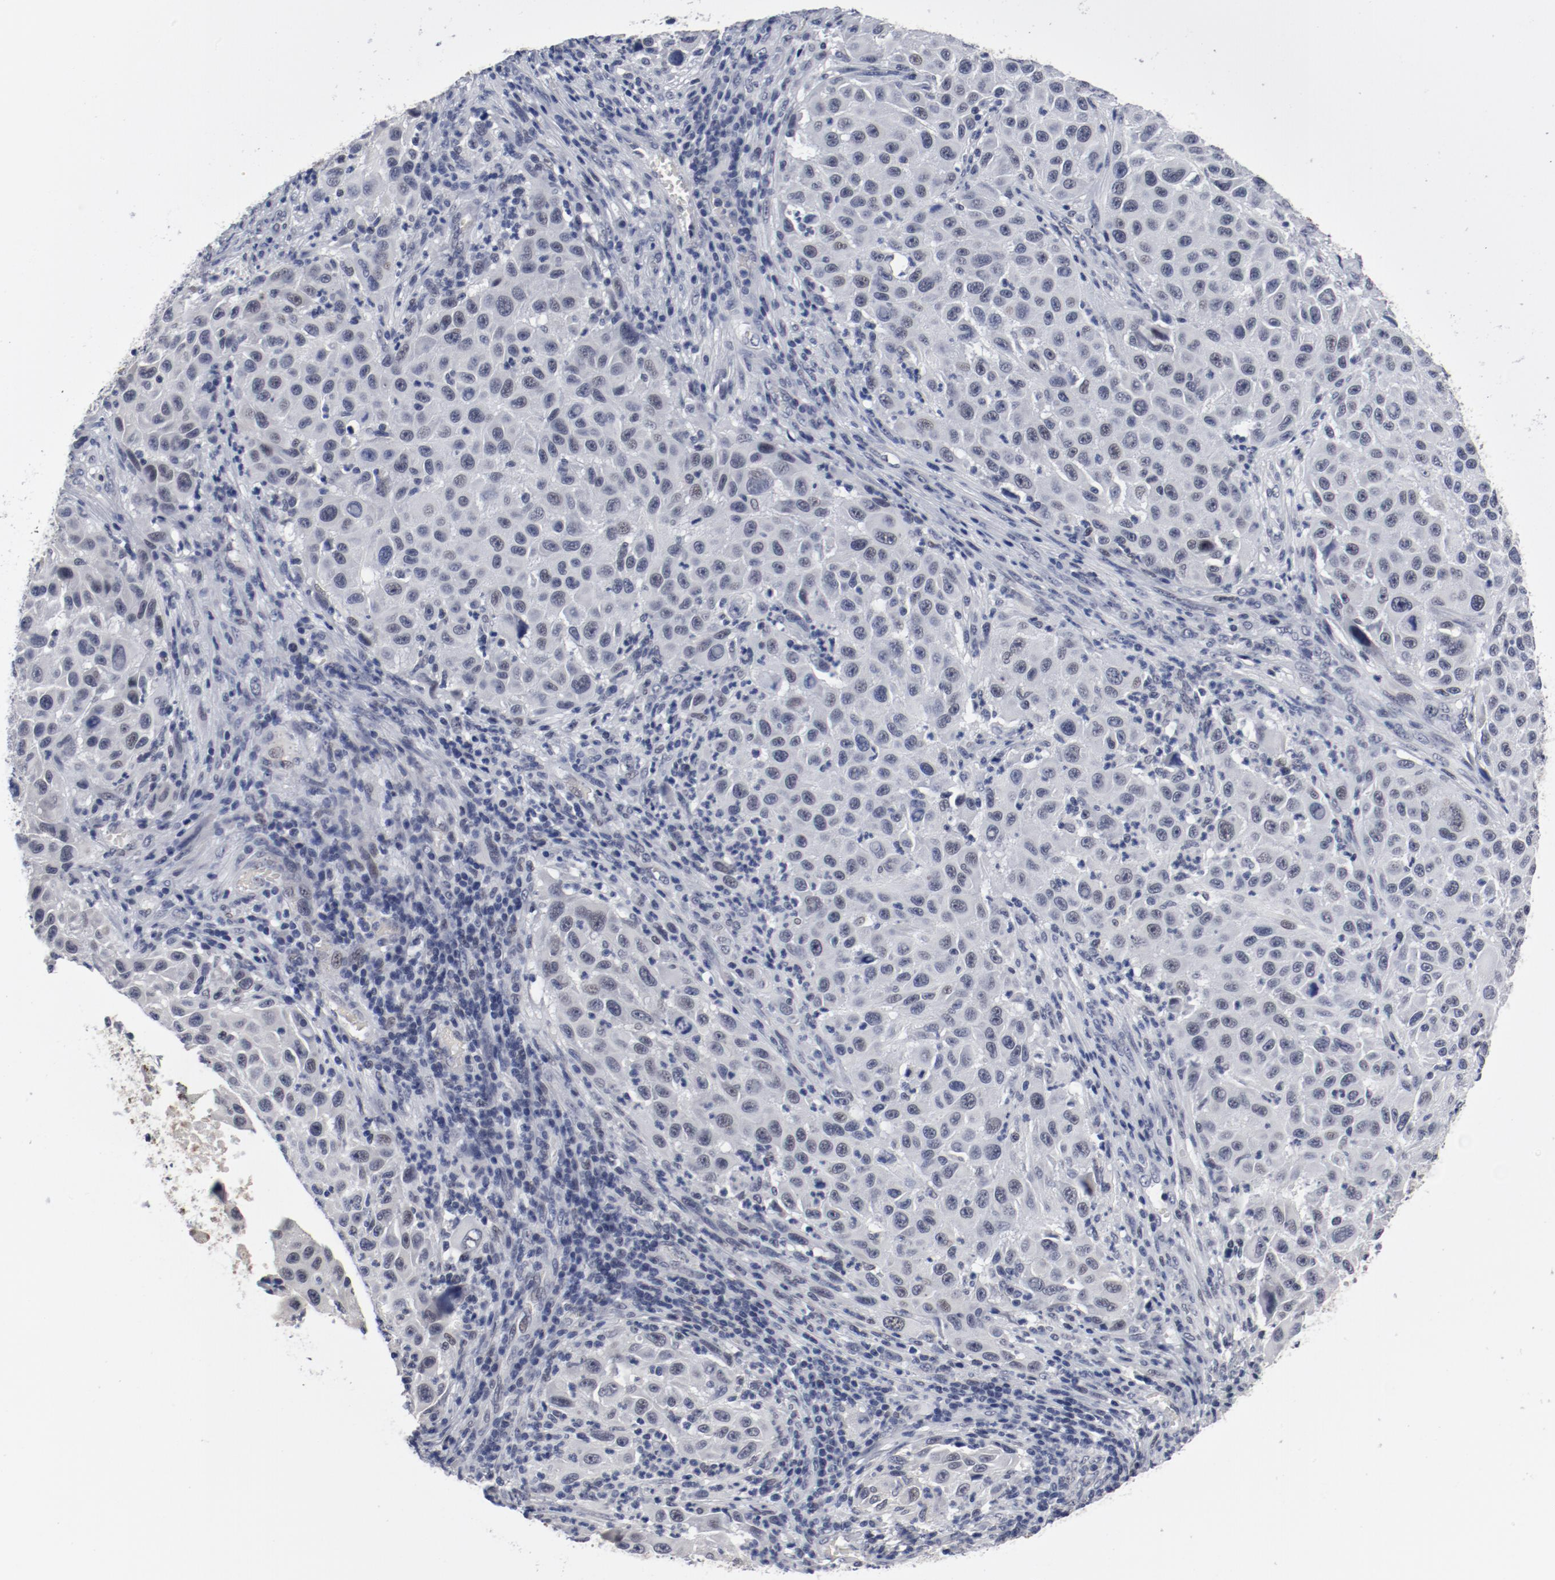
{"staining": {"intensity": "negative", "quantity": "none", "location": "none"}, "tissue": "melanoma", "cell_type": "Tumor cells", "image_type": "cancer", "snomed": [{"axis": "morphology", "description": "Malignant melanoma, Metastatic site"}, {"axis": "topography", "description": "Lymph node"}], "caption": "The IHC histopathology image has no significant expression in tumor cells of malignant melanoma (metastatic site) tissue.", "gene": "ANKLE2", "patient": {"sex": "male", "age": 61}}